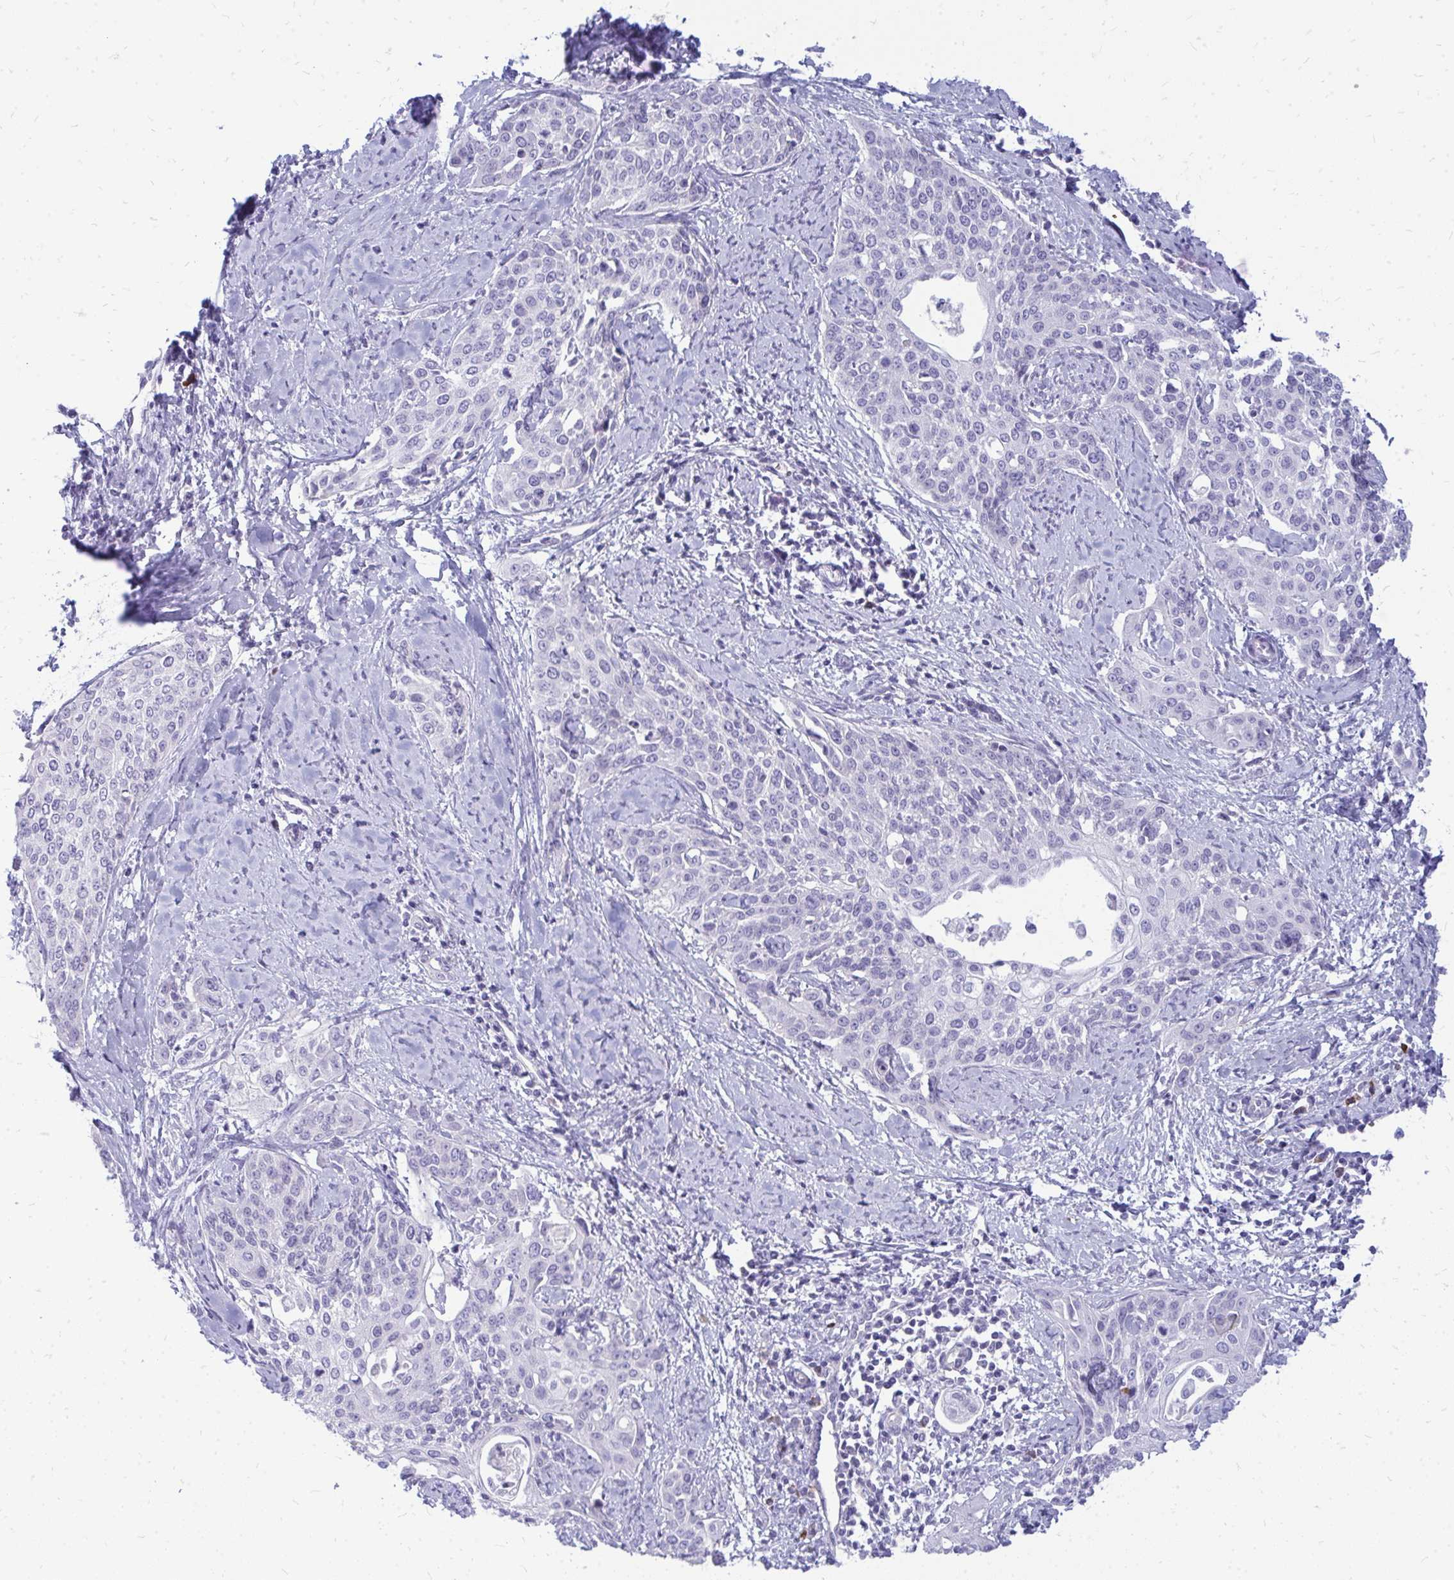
{"staining": {"intensity": "negative", "quantity": "none", "location": "none"}, "tissue": "cervical cancer", "cell_type": "Tumor cells", "image_type": "cancer", "snomed": [{"axis": "morphology", "description": "Squamous cell carcinoma, NOS"}, {"axis": "topography", "description": "Cervix"}], "caption": "Image shows no significant protein positivity in tumor cells of squamous cell carcinoma (cervical).", "gene": "TSPEAR", "patient": {"sex": "female", "age": 44}}